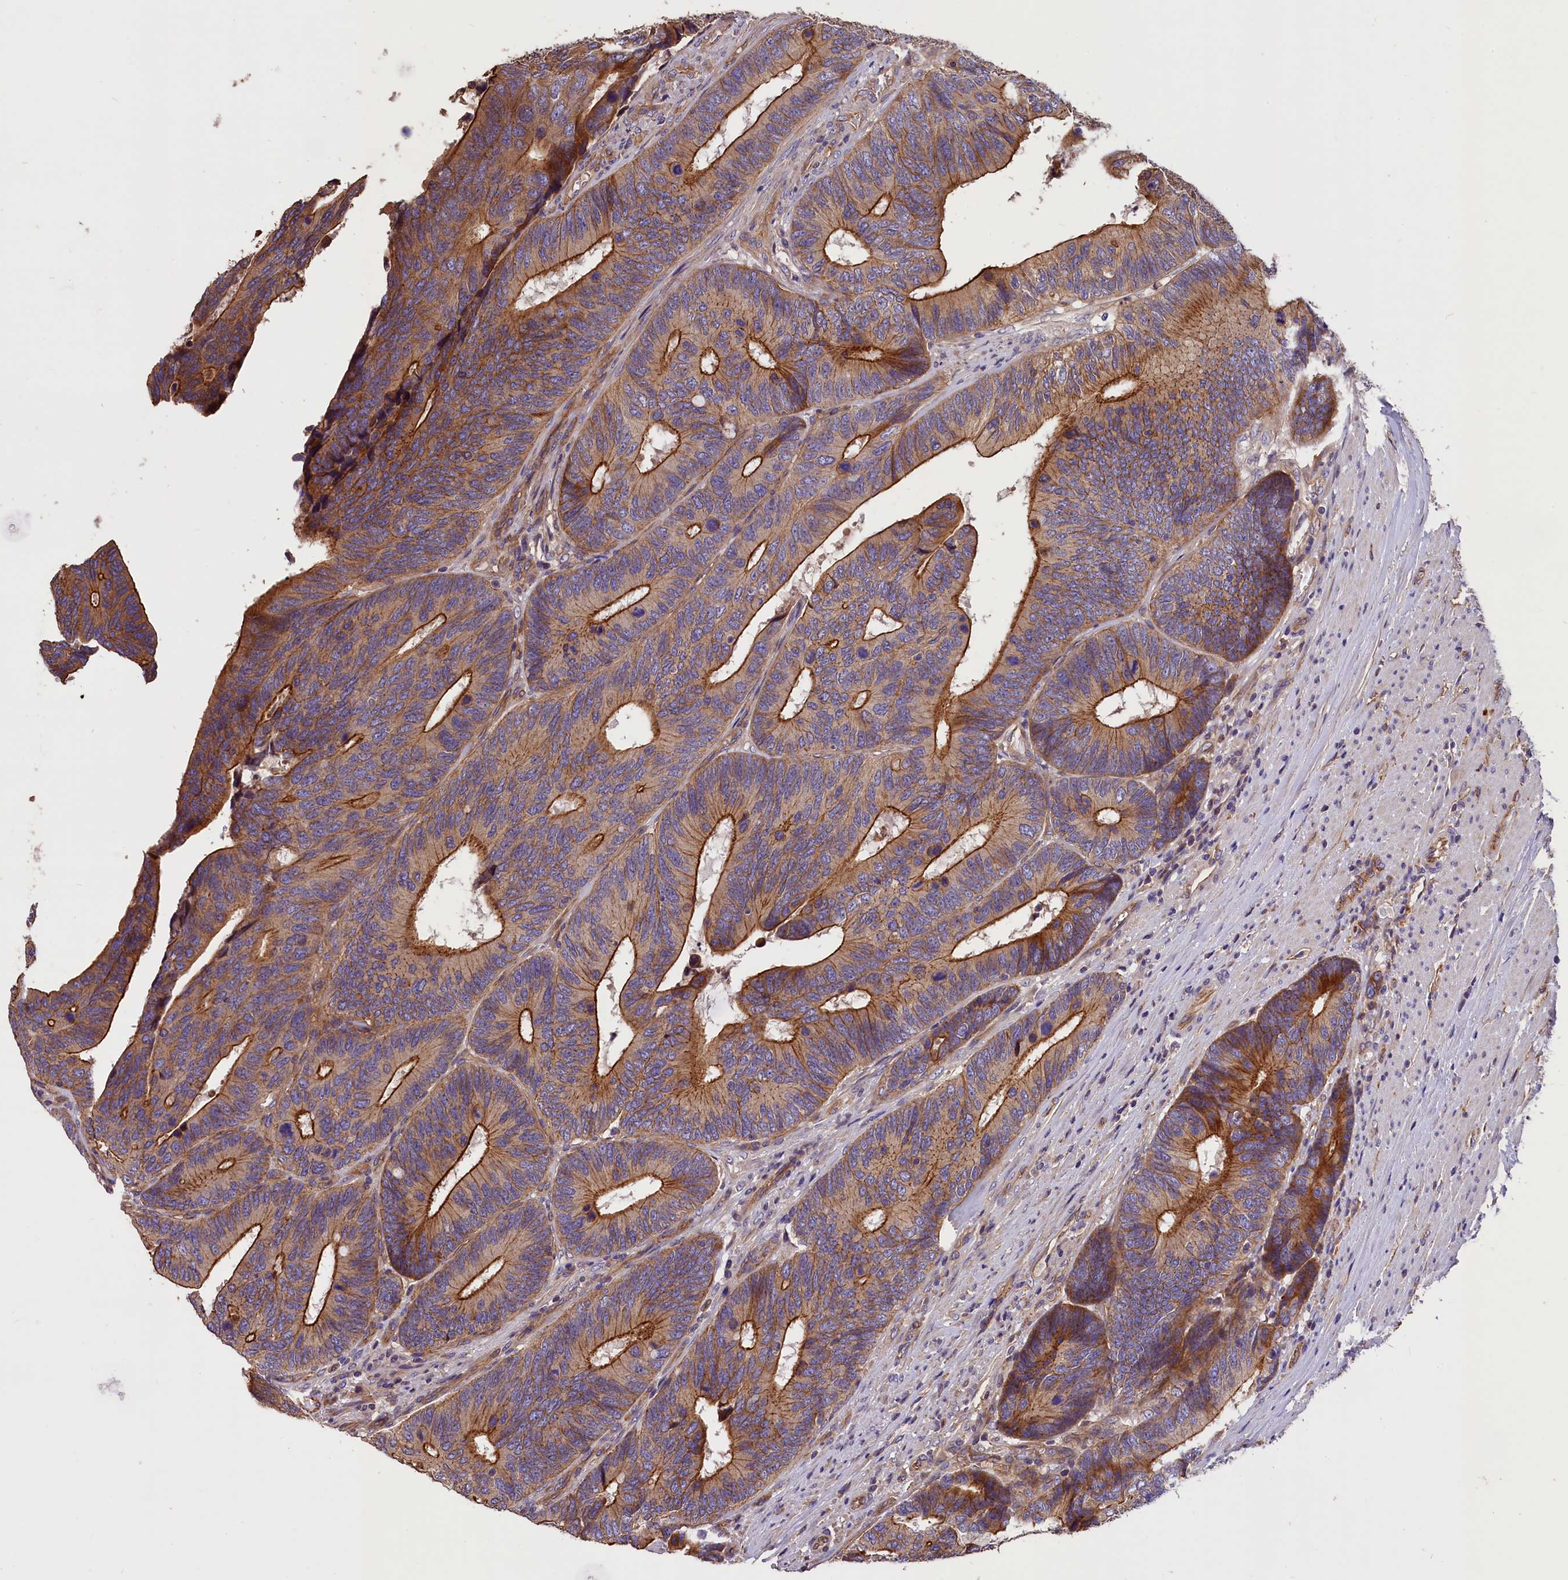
{"staining": {"intensity": "moderate", "quantity": ">75%", "location": "cytoplasmic/membranous"}, "tissue": "colorectal cancer", "cell_type": "Tumor cells", "image_type": "cancer", "snomed": [{"axis": "morphology", "description": "Adenocarcinoma, NOS"}, {"axis": "topography", "description": "Colon"}], "caption": "Colorectal cancer stained with a protein marker exhibits moderate staining in tumor cells.", "gene": "ERMARD", "patient": {"sex": "male", "age": 87}}